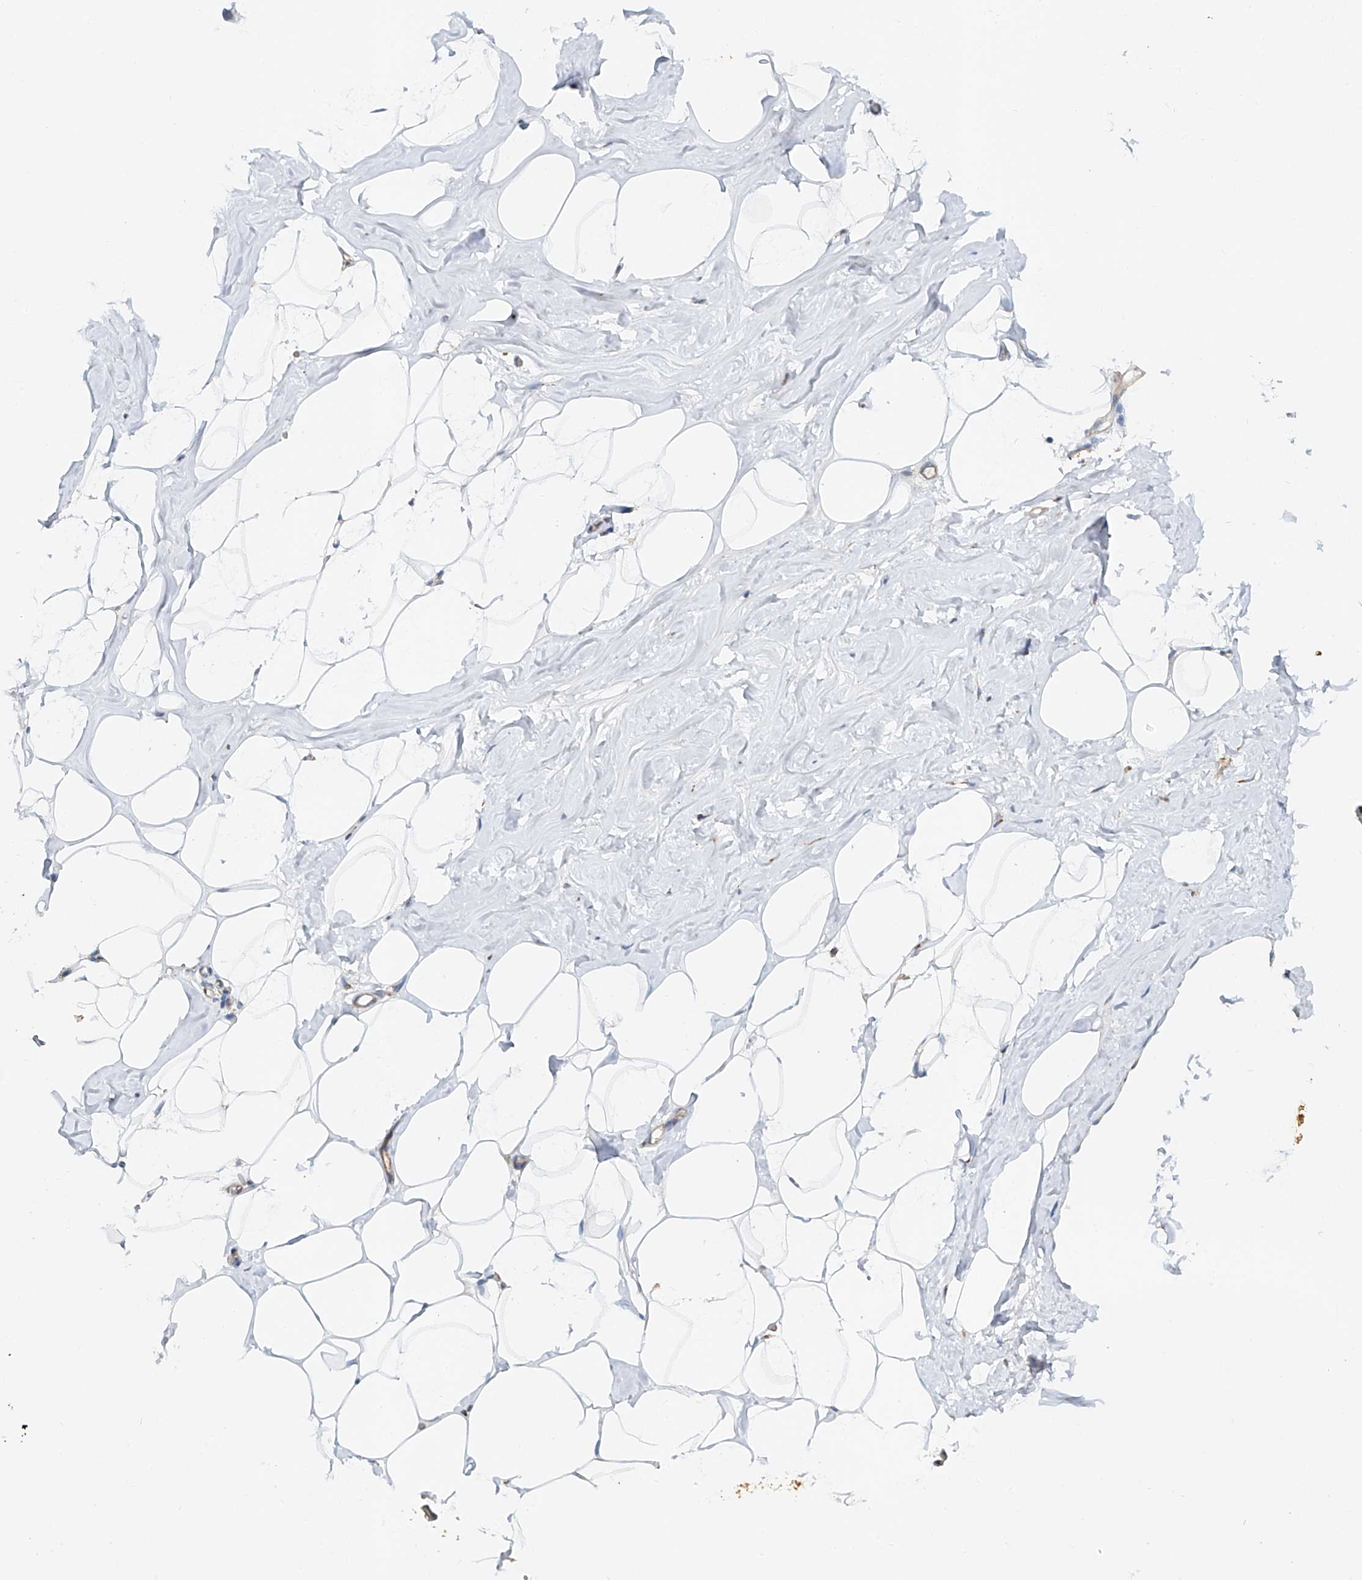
{"staining": {"intensity": "moderate", "quantity": "25%-75%", "location": "cytoplasmic/membranous"}, "tissue": "adipose tissue", "cell_type": "Adipocytes", "image_type": "normal", "snomed": [{"axis": "morphology", "description": "Normal tissue, NOS"}, {"axis": "morphology", "description": "Fibrosis, NOS"}, {"axis": "topography", "description": "Breast"}, {"axis": "topography", "description": "Adipose tissue"}], "caption": "DAB immunohistochemical staining of unremarkable human adipose tissue displays moderate cytoplasmic/membranous protein staining in approximately 25%-75% of adipocytes.", "gene": "SNAP29", "patient": {"sex": "female", "age": 39}}